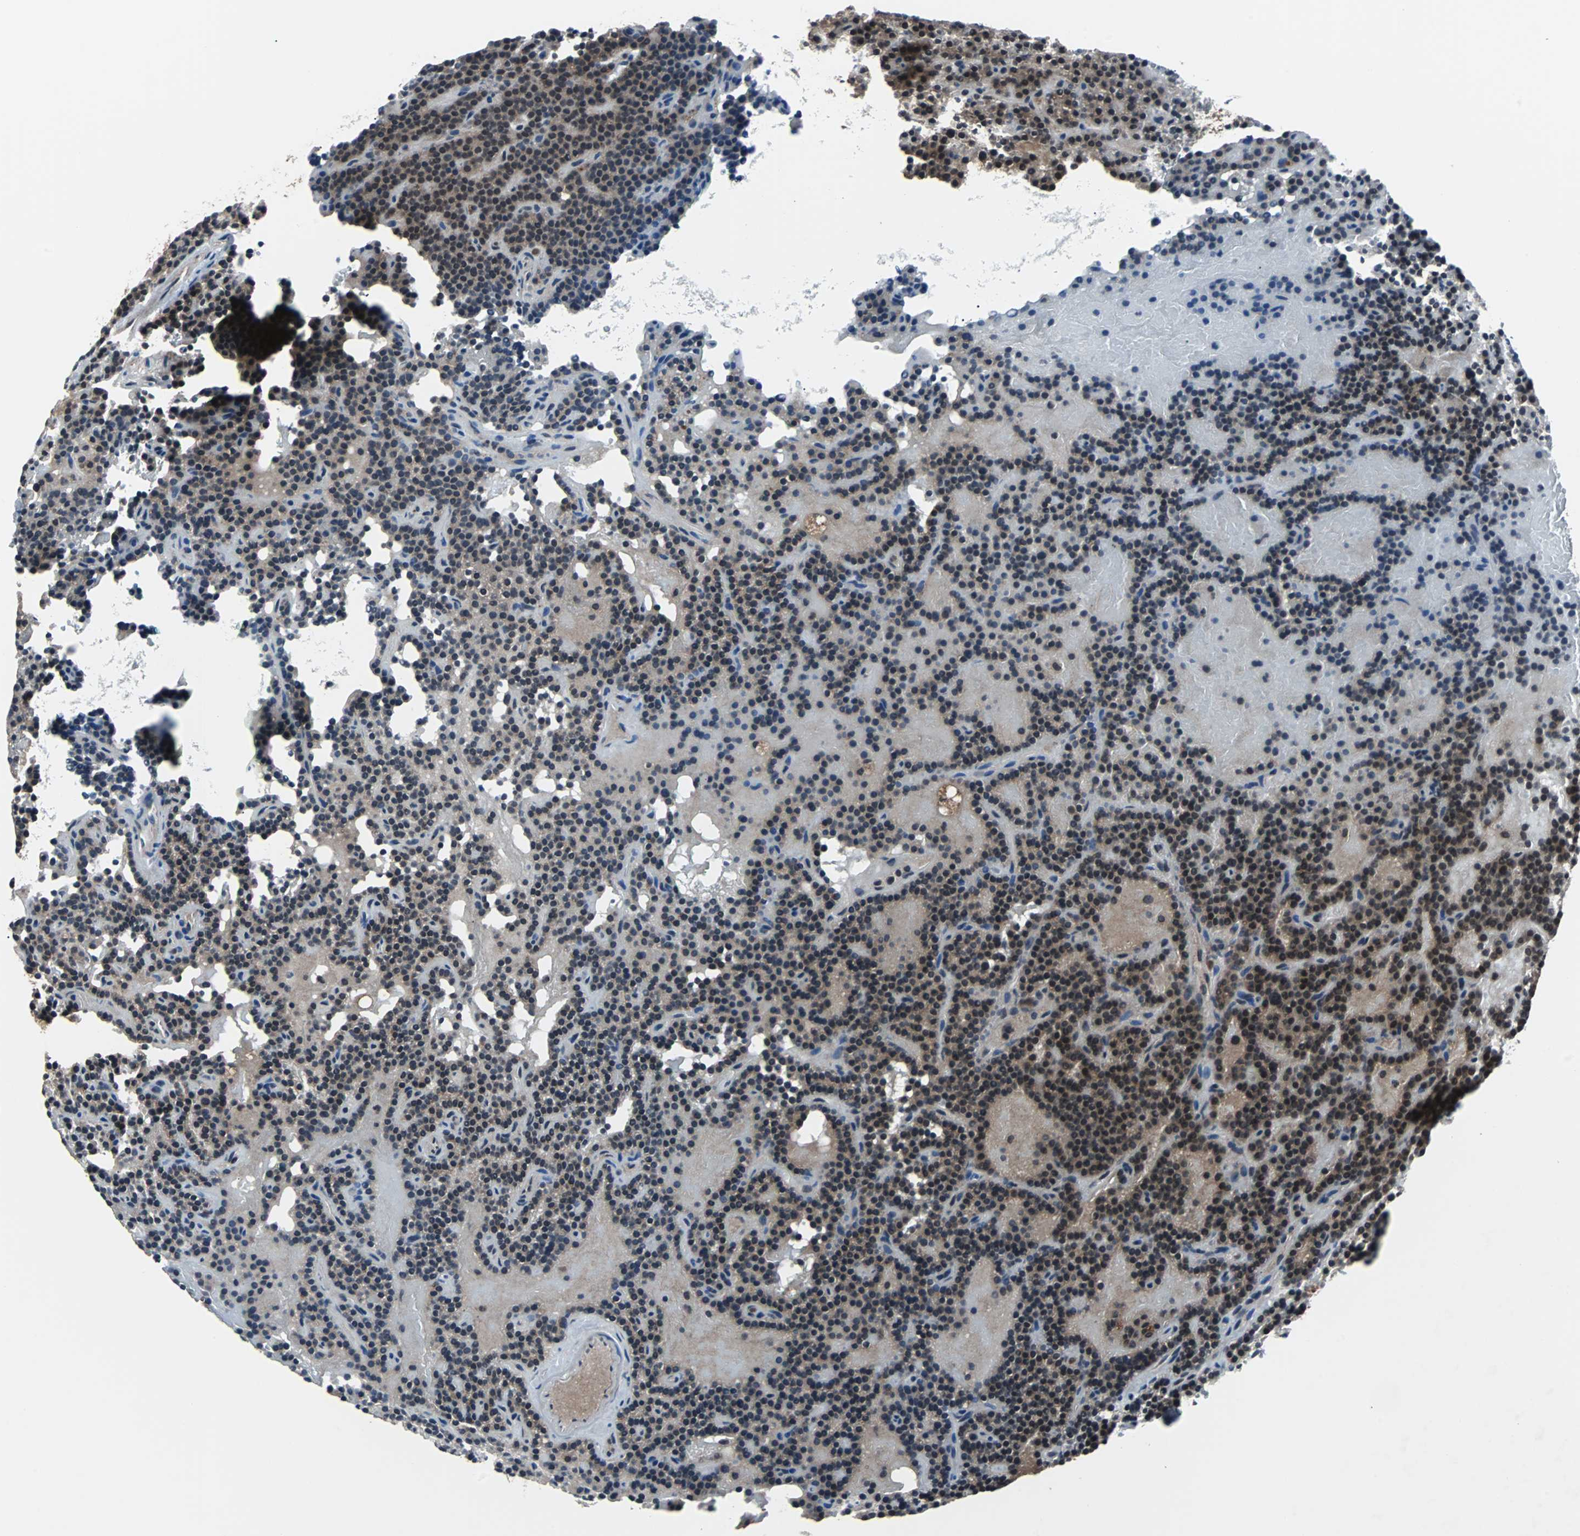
{"staining": {"intensity": "moderate", "quantity": ">75%", "location": "cytoplasmic/membranous"}, "tissue": "parathyroid gland", "cell_type": "Glandular cells", "image_type": "normal", "snomed": [{"axis": "morphology", "description": "Normal tissue, NOS"}, {"axis": "topography", "description": "Parathyroid gland"}], "caption": "DAB (3,3'-diaminobenzidine) immunohistochemical staining of normal parathyroid gland displays moderate cytoplasmic/membranous protein expression in about >75% of glandular cells.", "gene": "PAK1", "patient": {"sex": "male", "age": 66}}